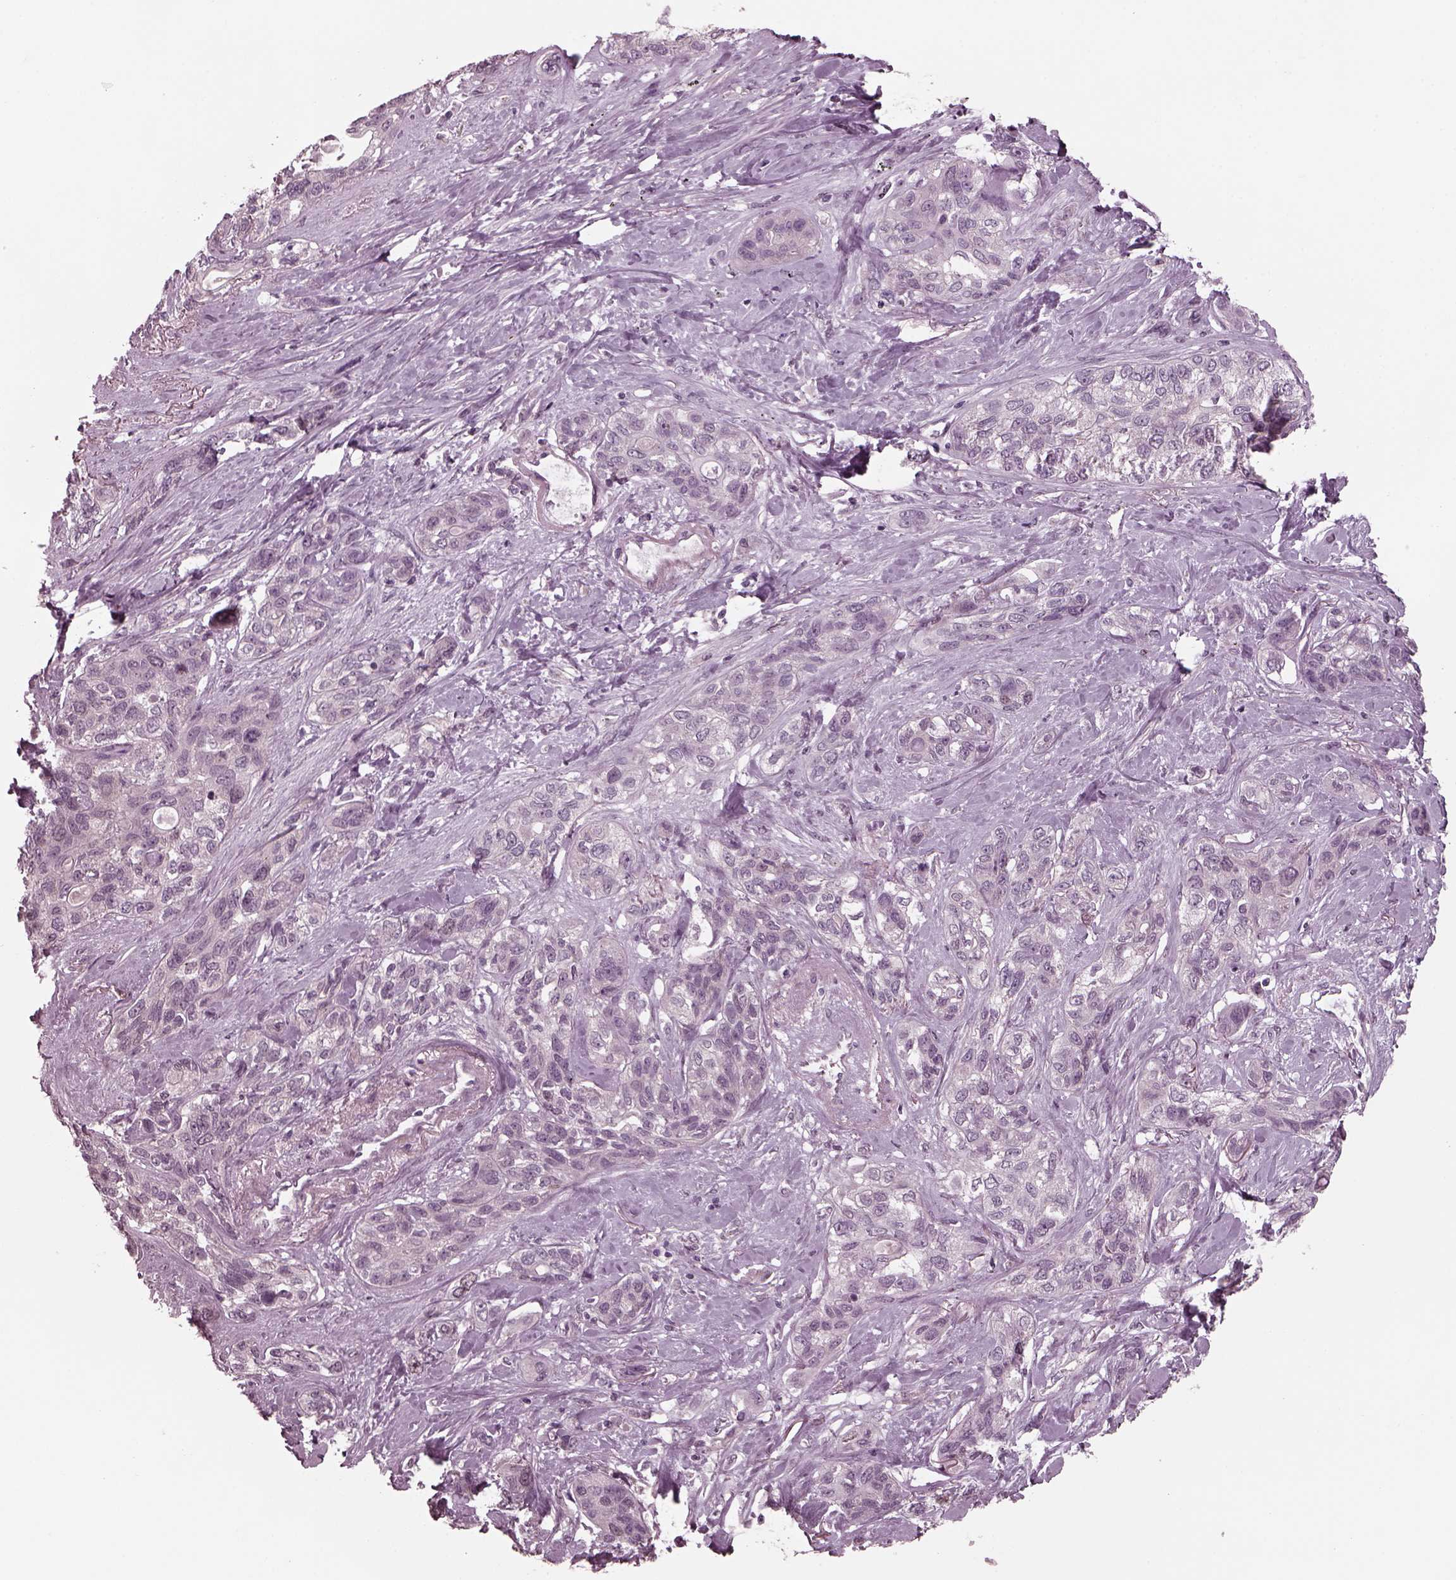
{"staining": {"intensity": "negative", "quantity": "none", "location": "none"}, "tissue": "lung cancer", "cell_type": "Tumor cells", "image_type": "cancer", "snomed": [{"axis": "morphology", "description": "Squamous cell carcinoma, NOS"}, {"axis": "topography", "description": "Lung"}], "caption": "Immunohistochemistry of squamous cell carcinoma (lung) displays no expression in tumor cells. (Brightfield microscopy of DAB immunohistochemistry at high magnification).", "gene": "SAXO1", "patient": {"sex": "female", "age": 70}}